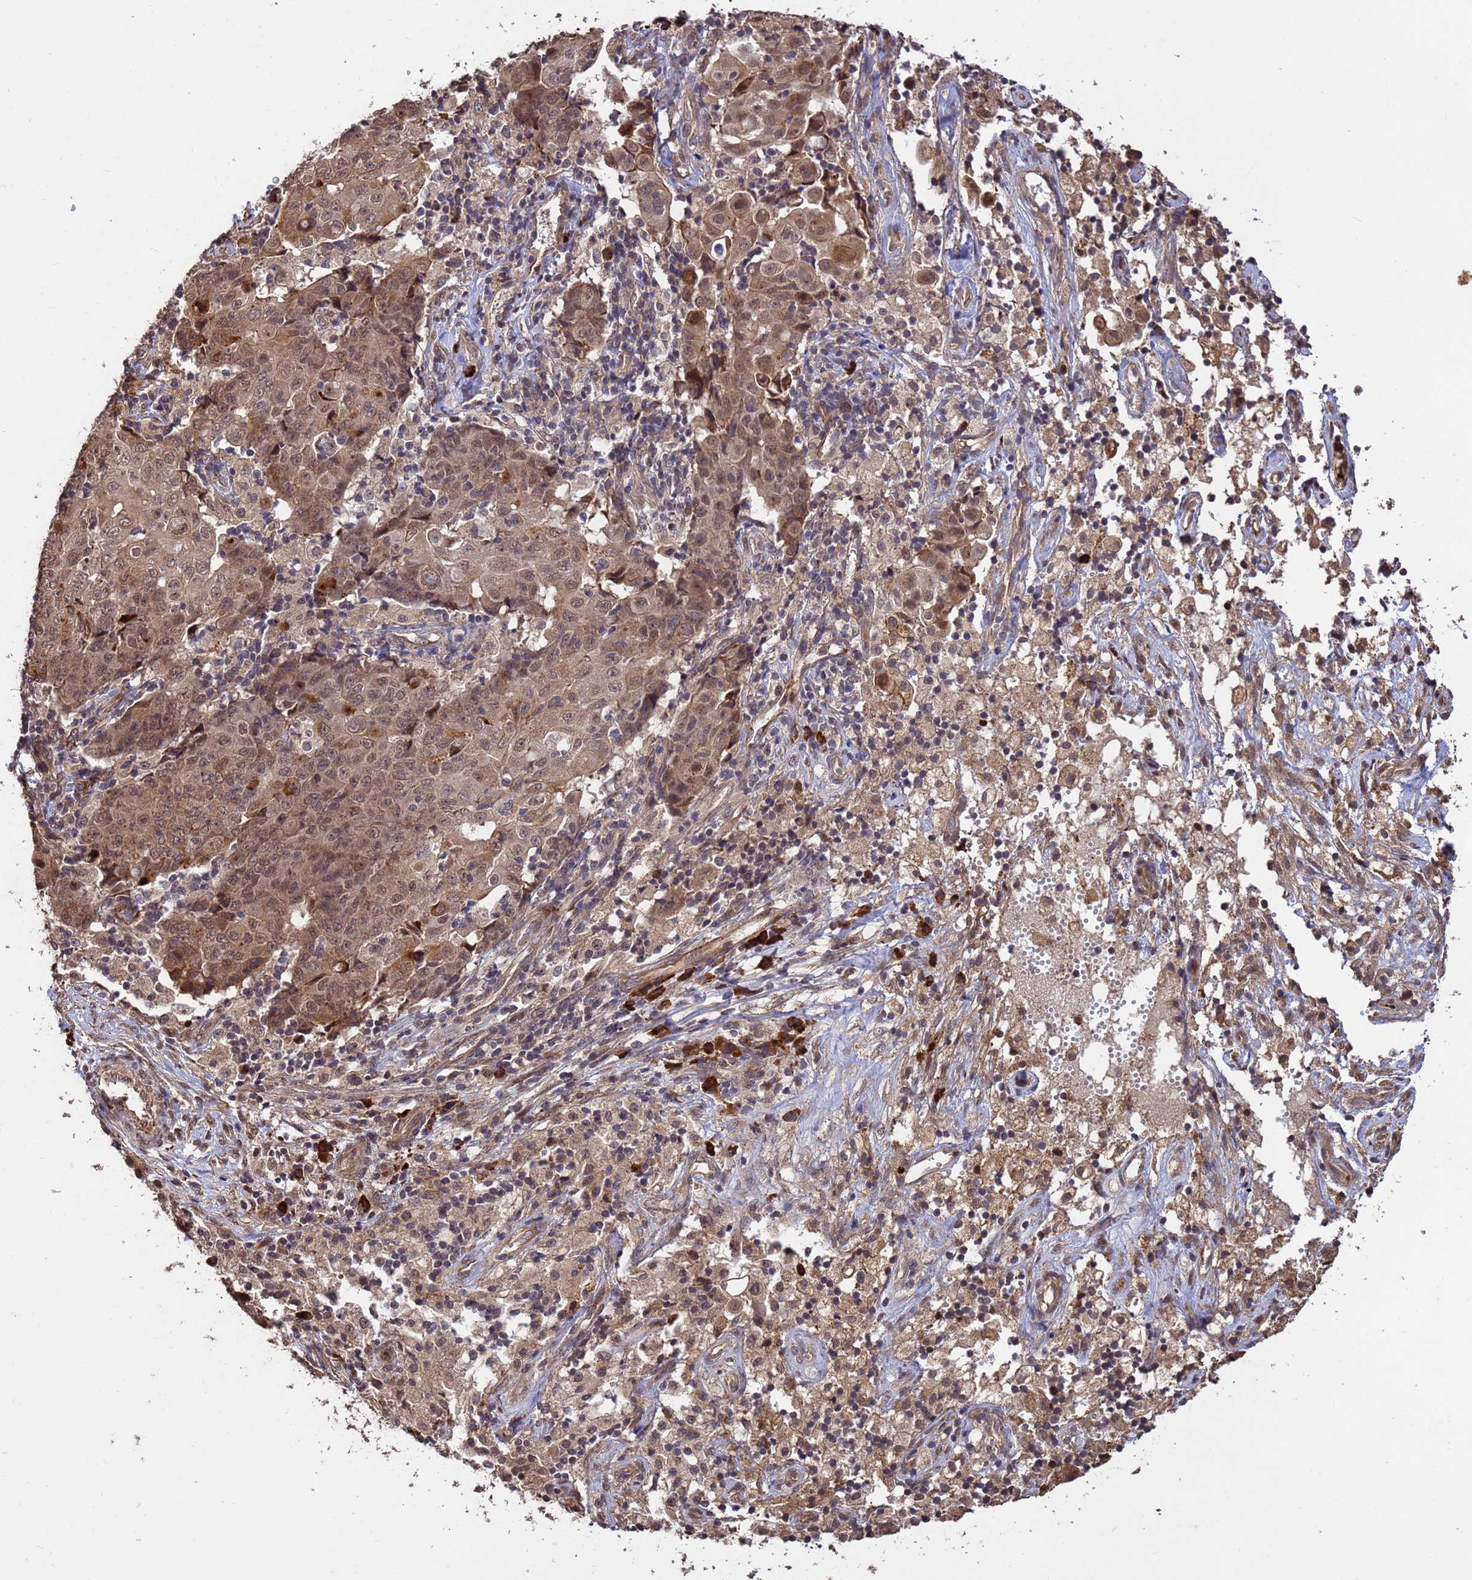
{"staining": {"intensity": "moderate", "quantity": ">75%", "location": "cytoplasmic/membranous,nuclear"}, "tissue": "ovarian cancer", "cell_type": "Tumor cells", "image_type": "cancer", "snomed": [{"axis": "morphology", "description": "Carcinoma, endometroid"}, {"axis": "topography", "description": "Ovary"}], "caption": "Tumor cells display medium levels of moderate cytoplasmic/membranous and nuclear expression in about >75% of cells in human ovarian cancer (endometroid carcinoma).", "gene": "ZNF619", "patient": {"sex": "female", "age": 42}}